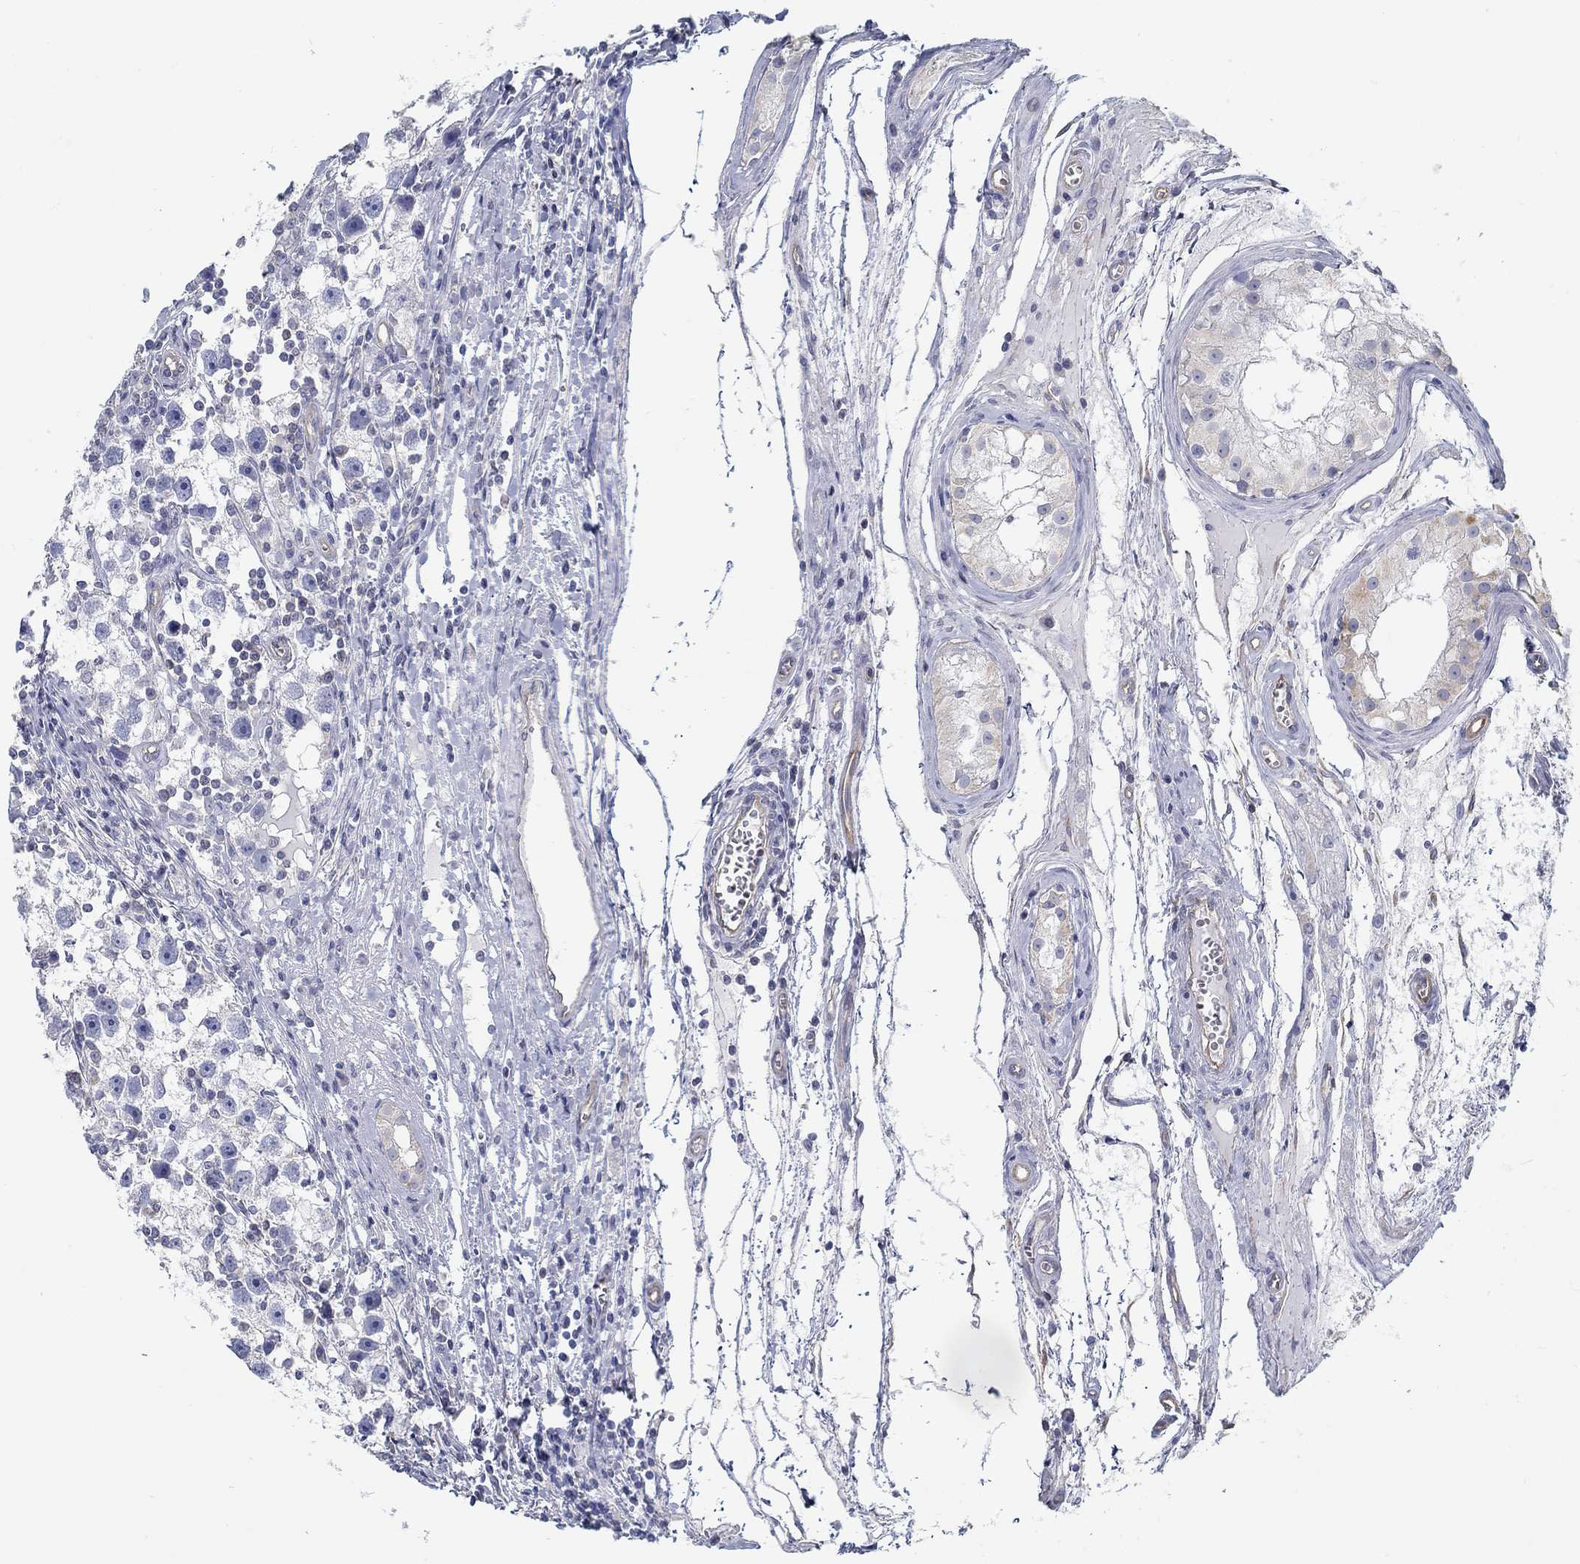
{"staining": {"intensity": "negative", "quantity": "none", "location": "none"}, "tissue": "testis cancer", "cell_type": "Tumor cells", "image_type": "cancer", "snomed": [{"axis": "morphology", "description": "Seminoma, NOS"}, {"axis": "topography", "description": "Testis"}], "caption": "Testis seminoma stained for a protein using IHC reveals no positivity tumor cells.", "gene": "BBOF1", "patient": {"sex": "male", "age": 30}}